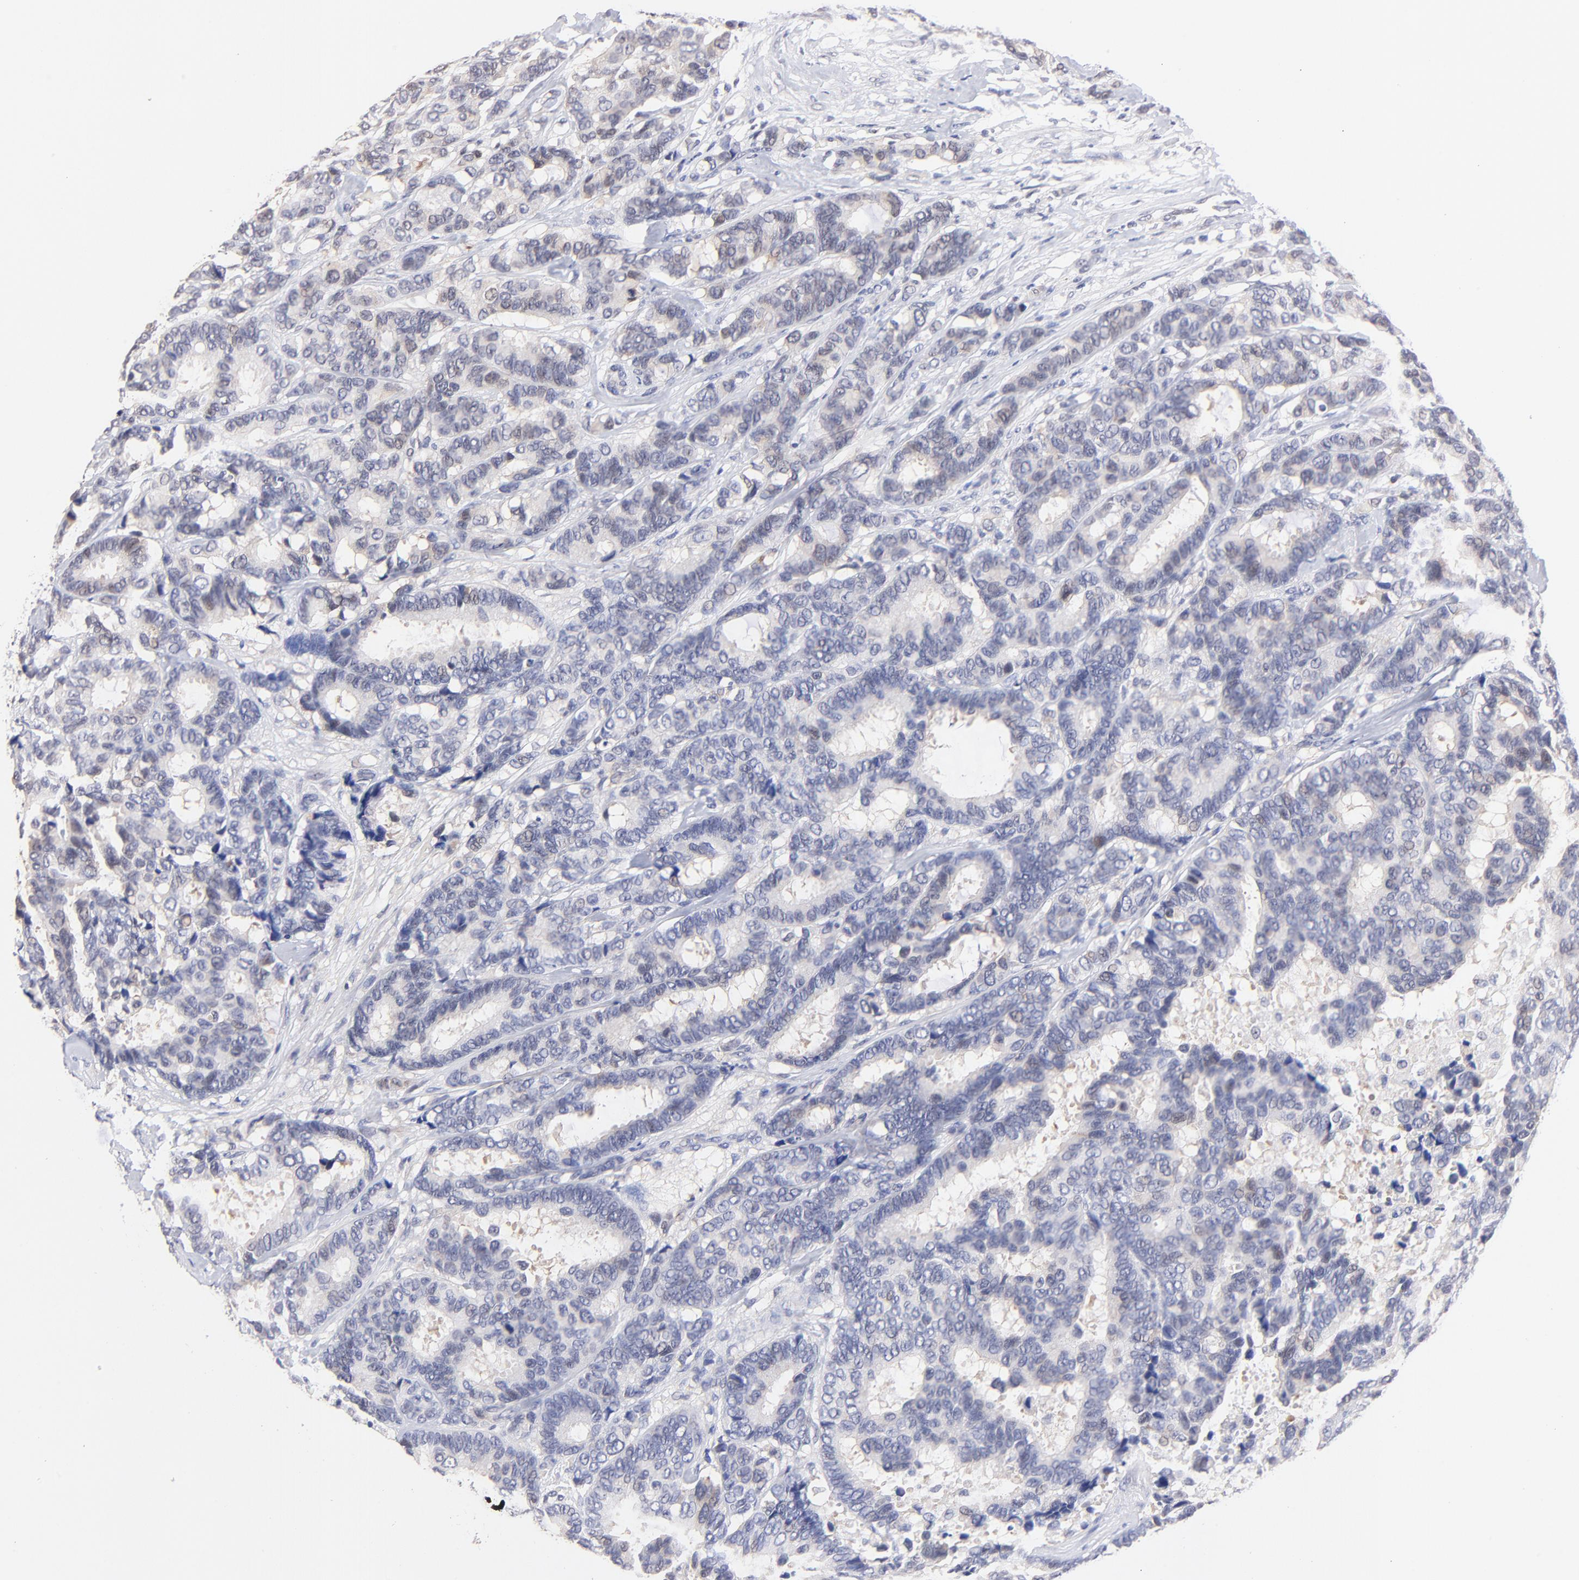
{"staining": {"intensity": "negative", "quantity": "none", "location": "none"}, "tissue": "breast cancer", "cell_type": "Tumor cells", "image_type": "cancer", "snomed": [{"axis": "morphology", "description": "Duct carcinoma"}, {"axis": "topography", "description": "Breast"}], "caption": "IHC histopathology image of breast infiltrating ductal carcinoma stained for a protein (brown), which displays no staining in tumor cells. (DAB (3,3'-diaminobenzidine) IHC visualized using brightfield microscopy, high magnification).", "gene": "ZNF155", "patient": {"sex": "female", "age": 87}}